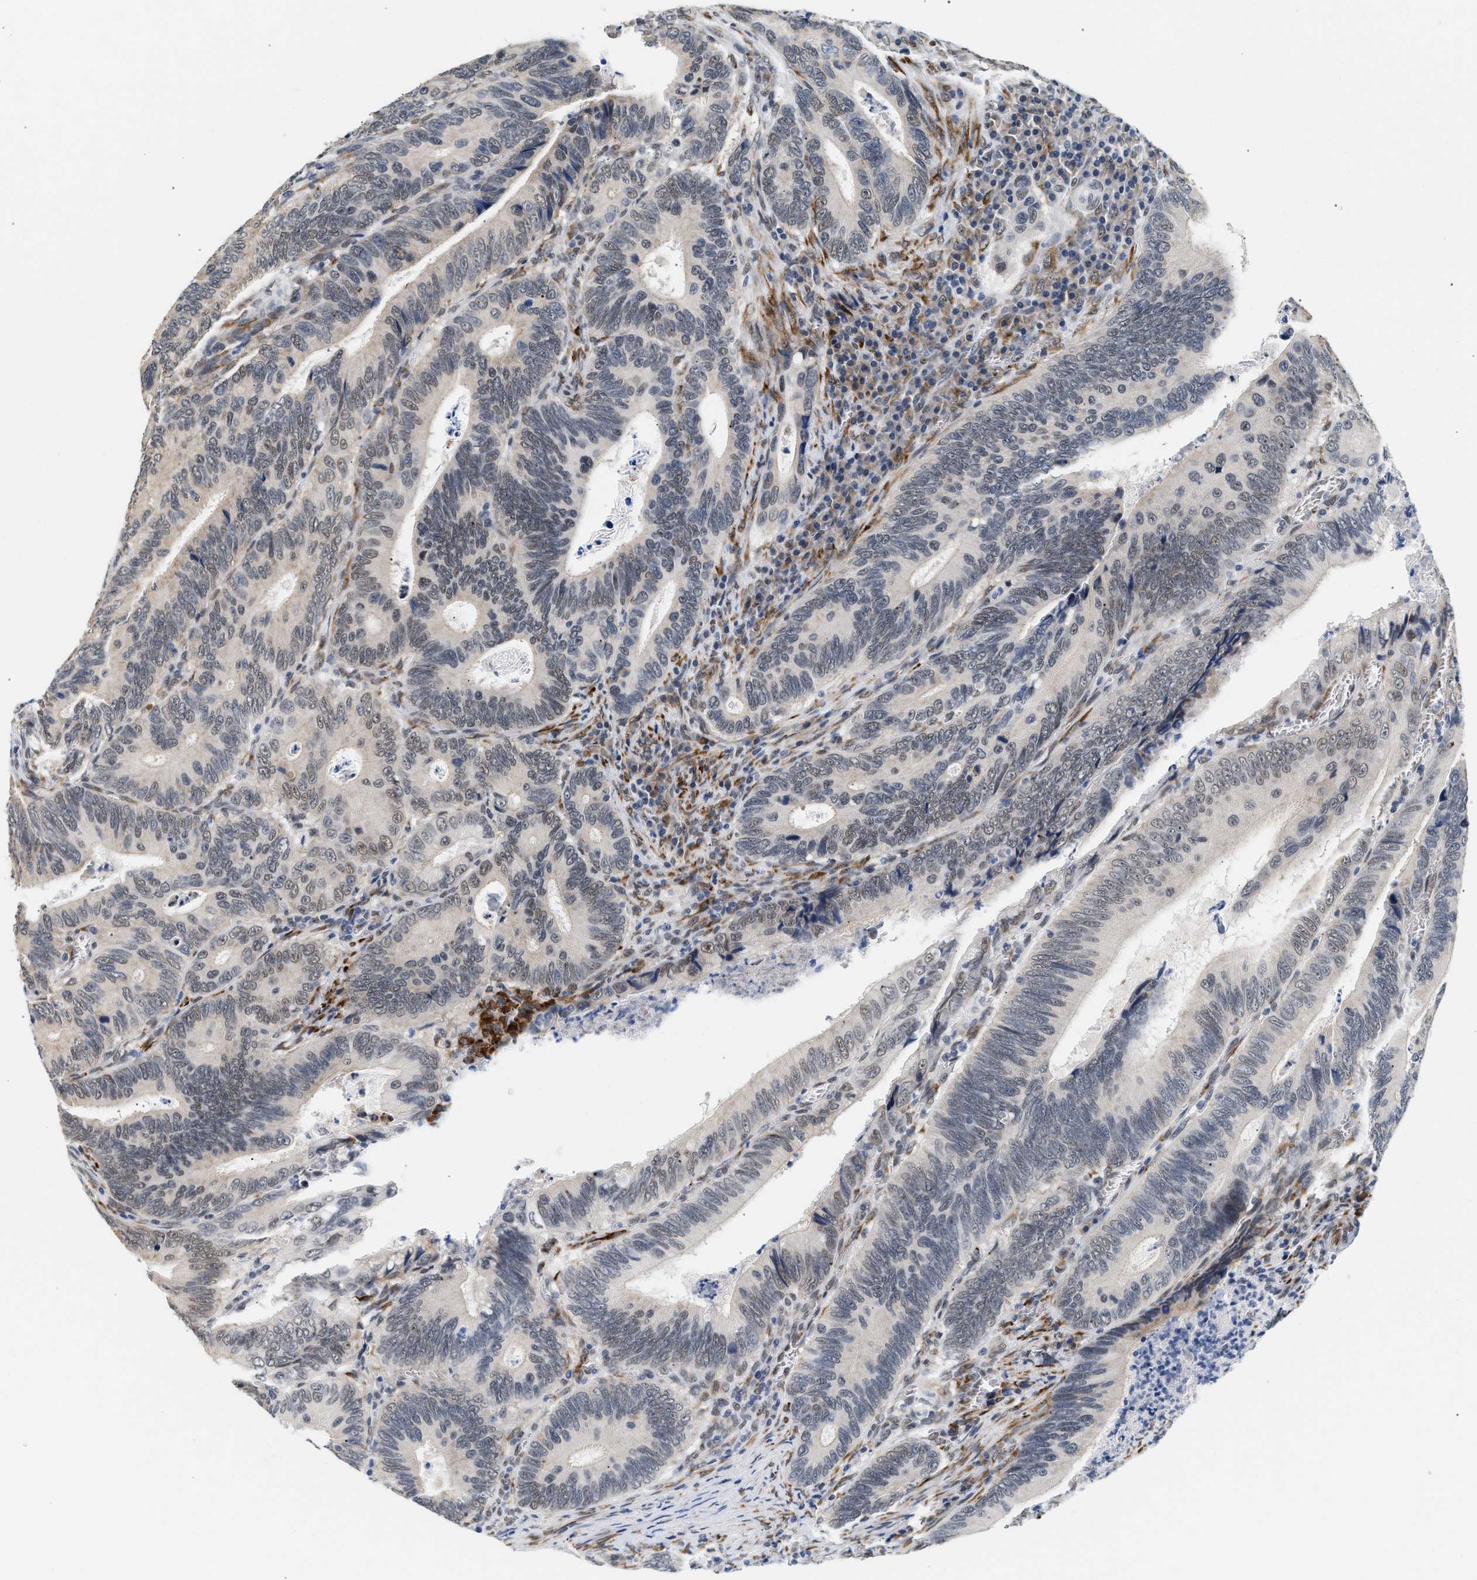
{"staining": {"intensity": "weak", "quantity": "25%-75%", "location": "nuclear"}, "tissue": "colorectal cancer", "cell_type": "Tumor cells", "image_type": "cancer", "snomed": [{"axis": "morphology", "description": "Inflammation, NOS"}, {"axis": "morphology", "description": "Adenocarcinoma, NOS"}, {"axis": "topography", "description": "Colon"}], "caption": "Weak nuclear positivity is appreciated in about 25%-75% of tumor cells in colorectal cancer (adenocarcinoma).", "gene": "THOC1", "patient": {"sex": "male", "age": 72}}